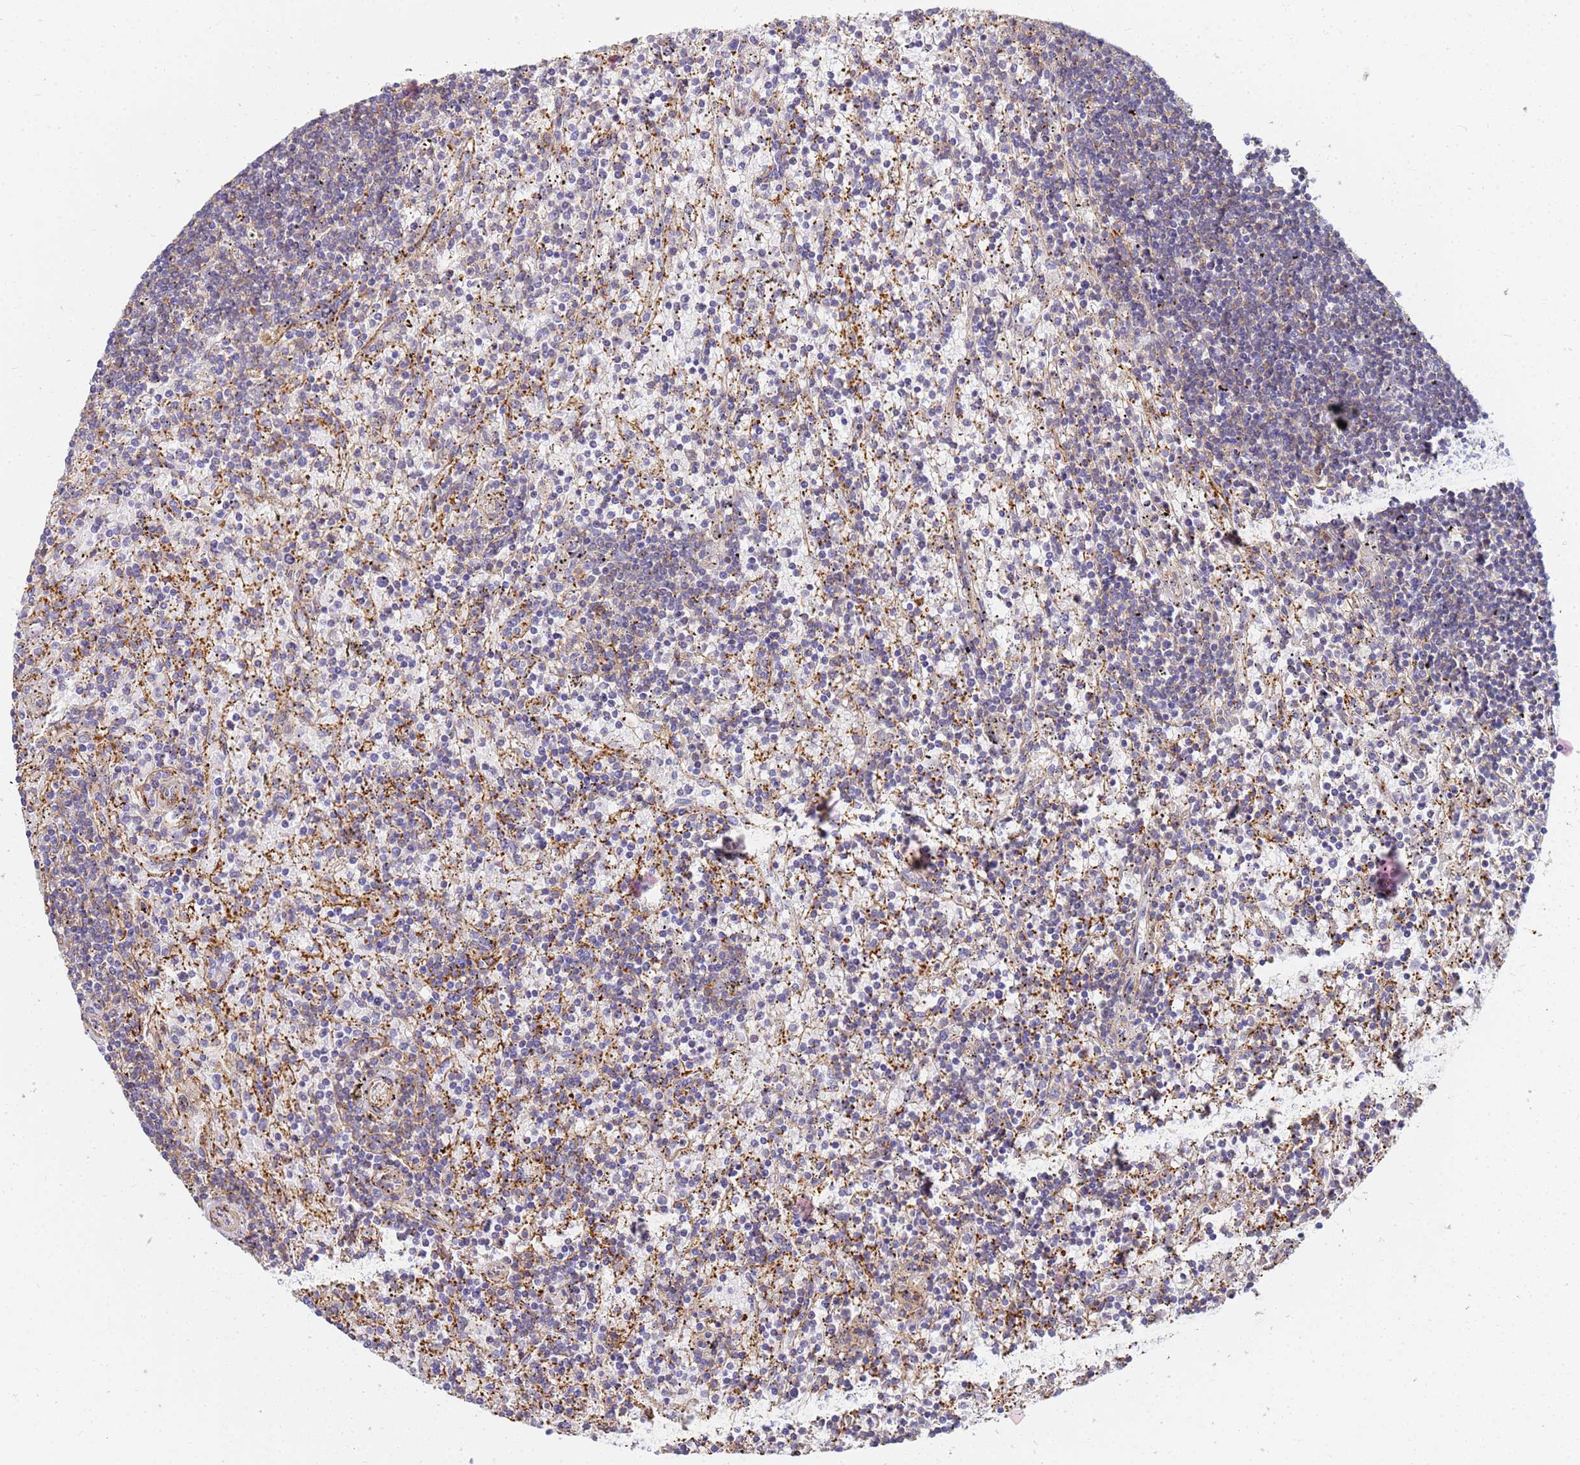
{"staining": {"intensity": "negative", "quantity": "none", "location": "none"}, "tissue": "lymphoma", "cell_type": "Tumor cells", "image_type": "cancer", "snomed": [{"axis": "morphology", "description": "Malignant lymphoma, non-Hodgkin's type, Low grade"}, {"axis": "topography", "description": "Spleen"}], "caption": "High magnification brightfield microscopy of lymphoma stained with DAB (brown) and counterstained with hematoxylin (blue): tumor cells show no significant expression. (DAB immunohistochemistry, high magnification).", "gene": "TPM1", "patient": {"sex": "male", "age": 76}}